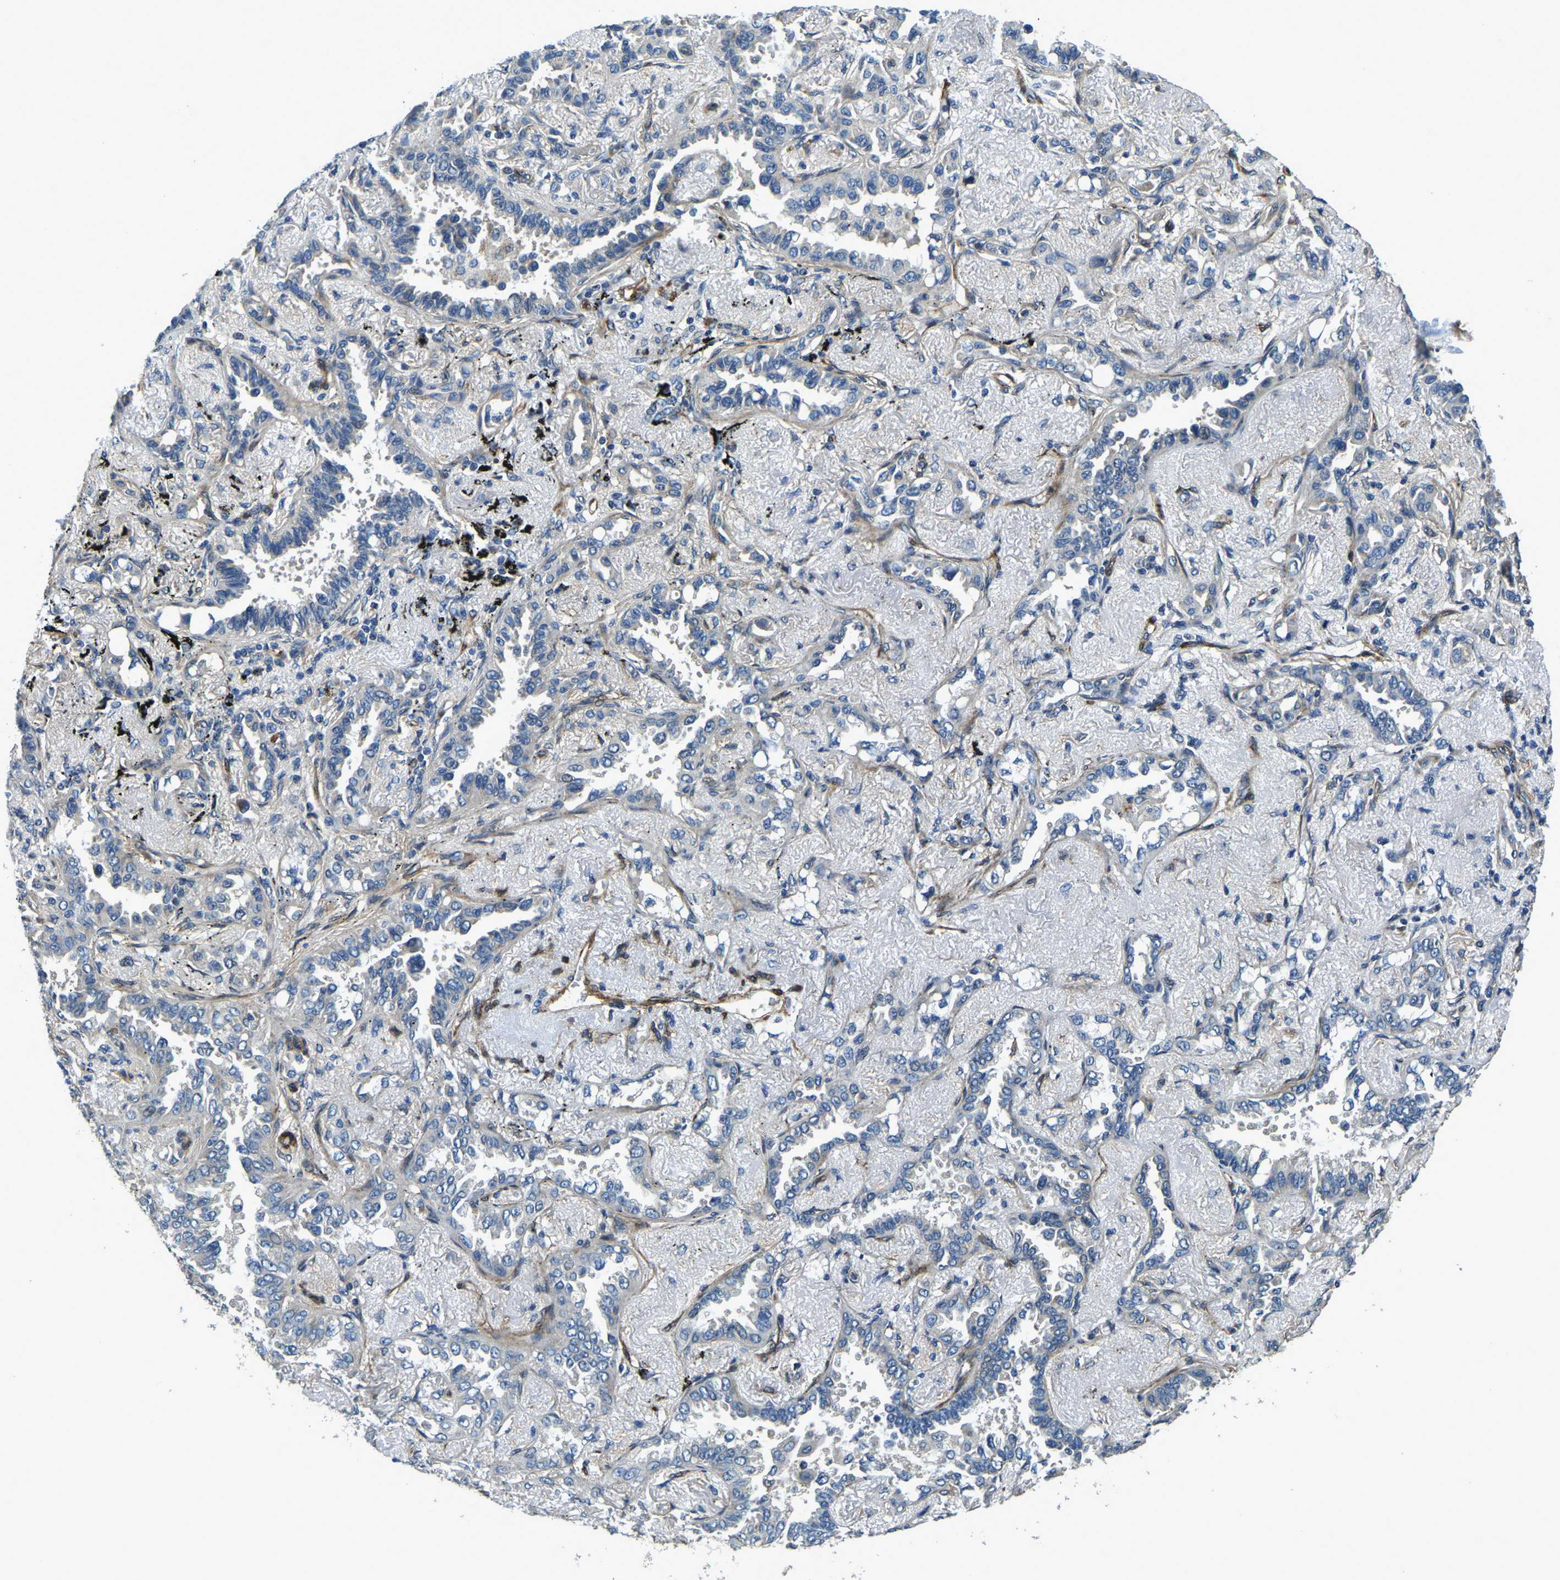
{"staining": {"intensity": "negative", "quantity": "none", "location": "none"}, "tissue": "lung cancer", "cell_type": "Tumor cells", "image_type": "cancer", "snomed": [{"axis": "morphology", "description": "Adenocarcinoma, NOS"}, {"axis": "topography", "description": "Lung"}], "caption": "Immunohistochemical staining of lung cancer exhibits no significant staining in tumor cells.", "gene": "RNF39", "patient": {"sex": "male", "age": 59}}